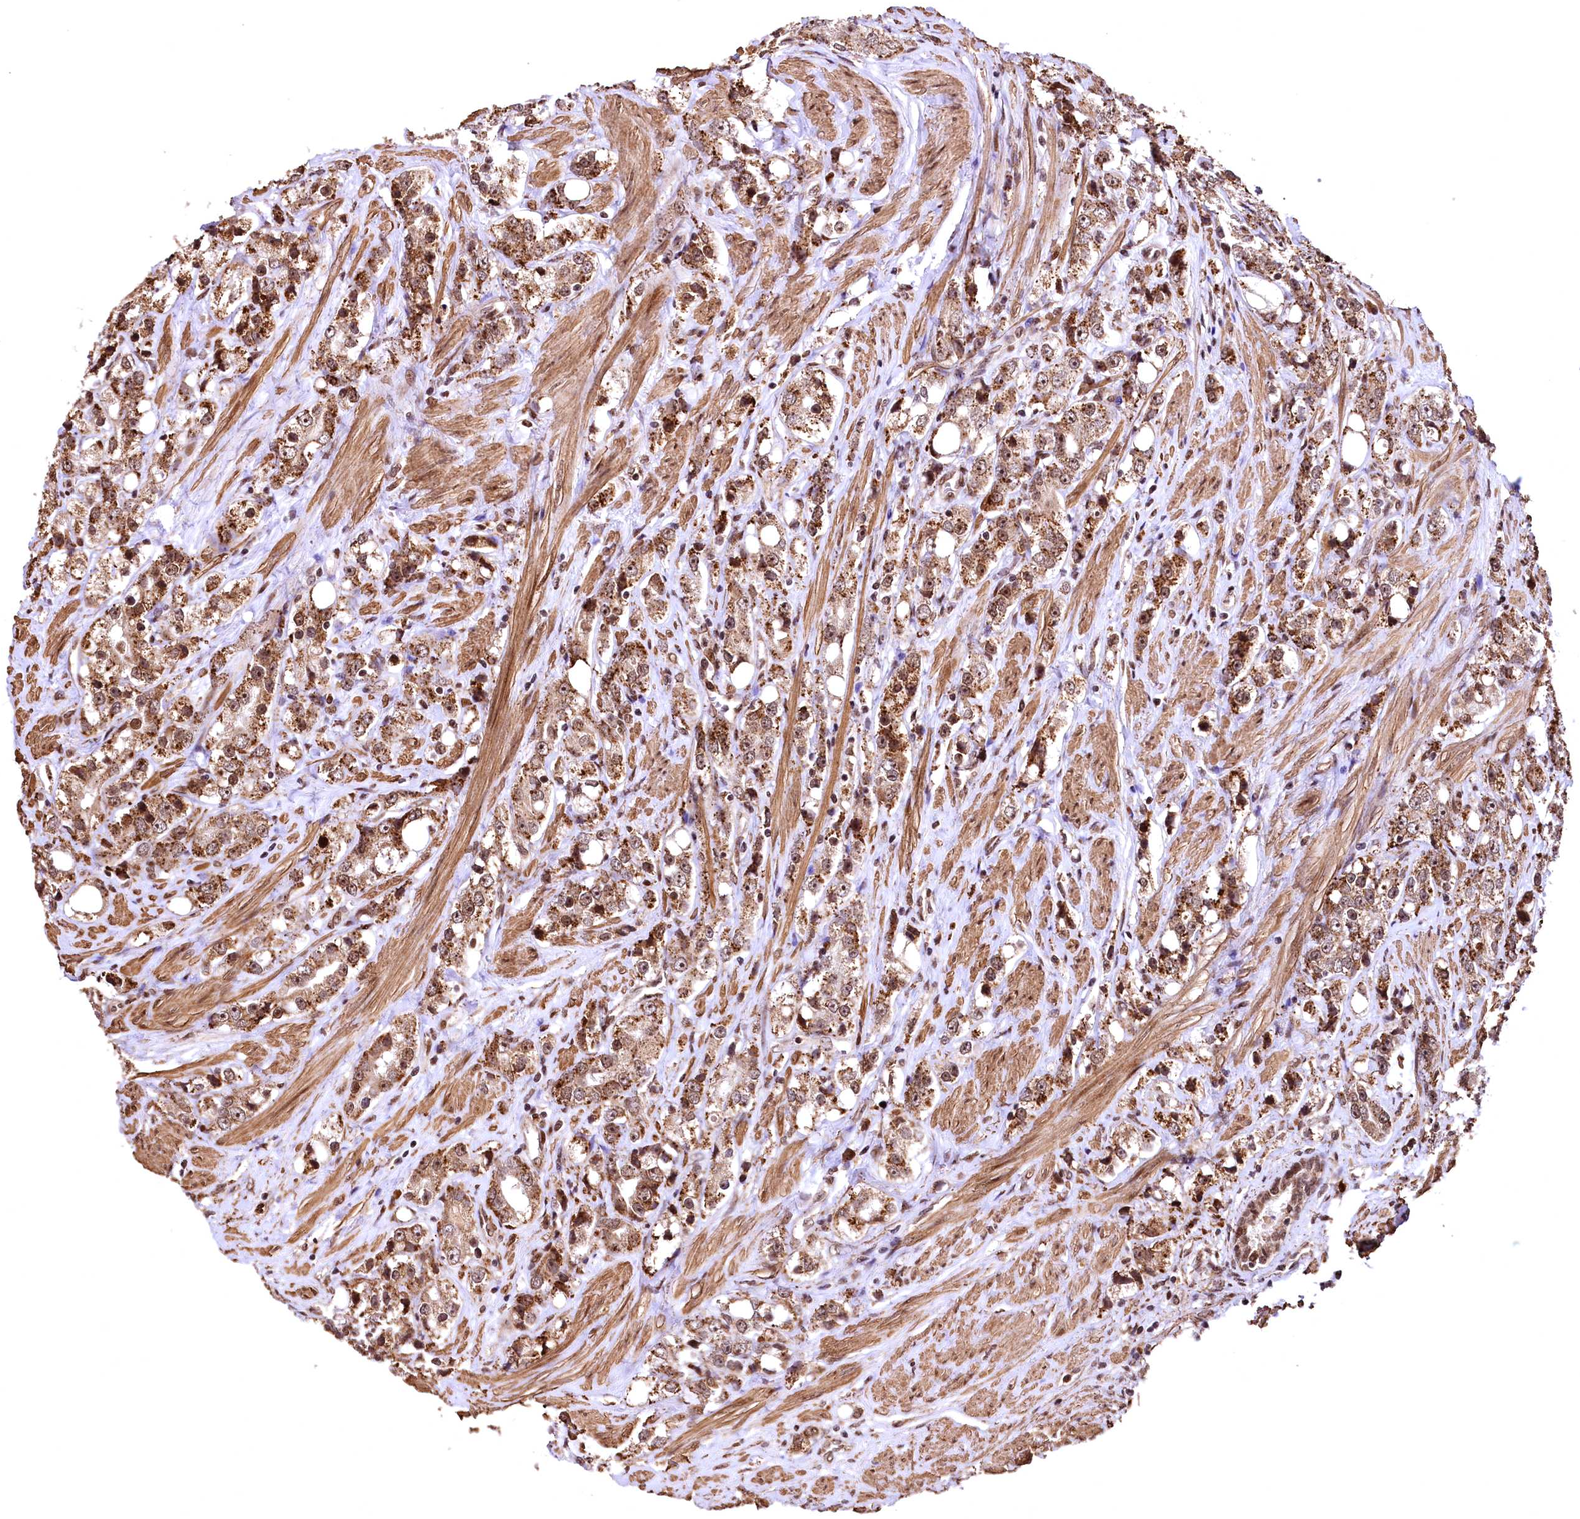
{"staining": {"intensity": "moderate", "quantity": ">75%", "location": "cytoplasmic/membranous,nuclear"}, "tissue": "prostate cancer", "cell_type": "Tumor cells", "image_type": "cancer", "snomed": [{"axis": "morphology", "description": "Adenocarcinoma, NOS"}, {"axis": "topography", "description": "Prostate"}], "caption": "Immunohistochemistry (IHC) micrograph of neoplastic tissue: human adenocarcinoma (prostate) stained using immunohistochemistry displays medium levels of moderate protein expression localized specifically in the cytoplasmic/membranous and nuclear of tumor cells, appearing as a cytoplasmic/membranous and nuclear brown color.", "gene": "PDS5B", "patient": {"sex": "male", "age": 79}}